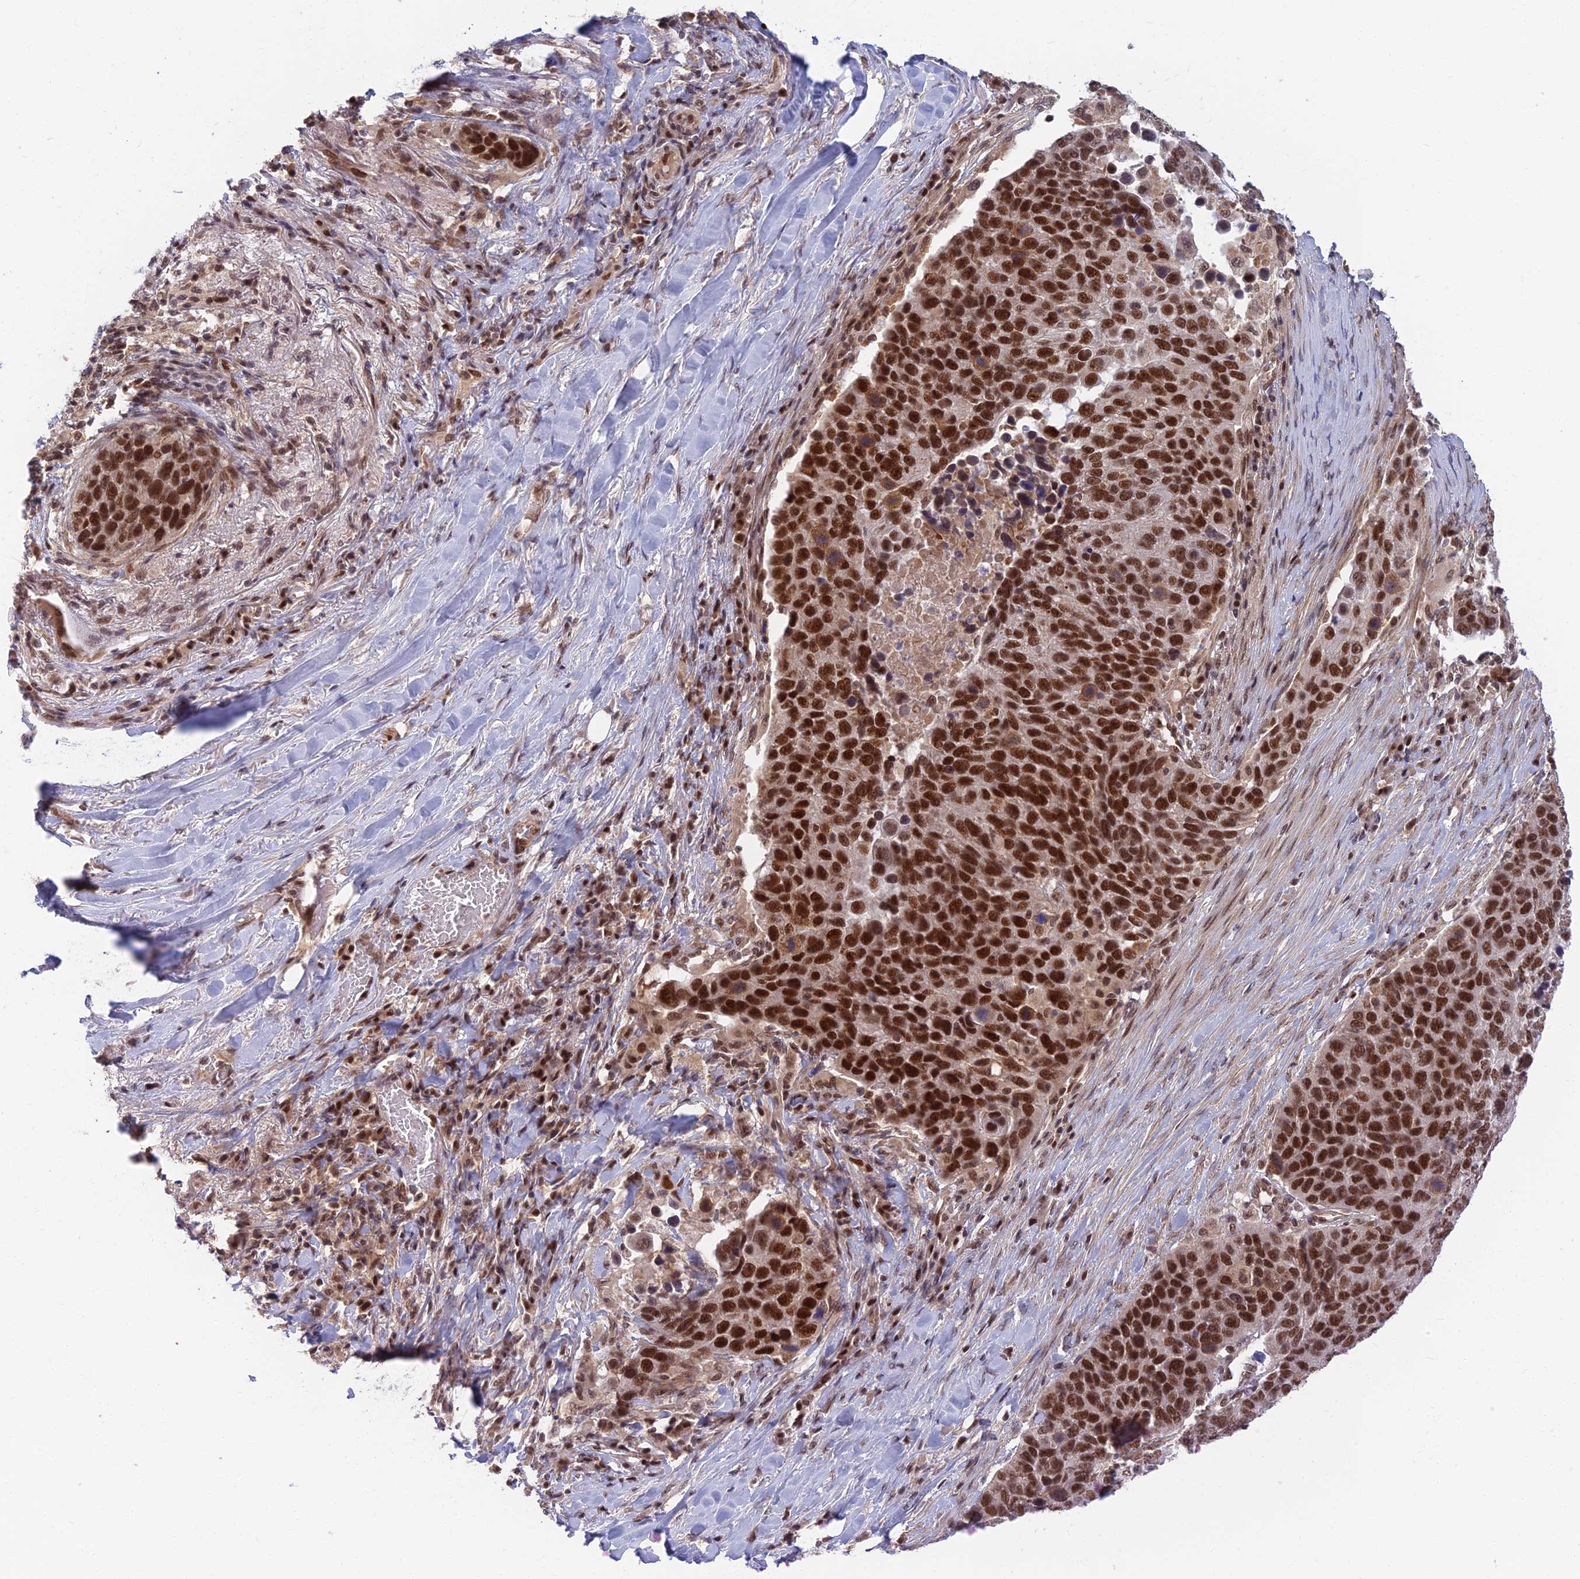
{"staining": {"intensity": "strong", "quantity": ">75%", "location": "nuclear"}, "tissue": "lung cancer", "cell_type": "Tumor cells", "image_type": "cancer", "snomed": [{"axis": "morphology", "description": "Normal tissue, NOS"}, {"axis": "morphology", "description": "Squamous cell carcinoma, NOS"}, {"axis": "topography", "description": "Lymph node"}, {"axis": "topography", "description": "Lung"}], "caption": "Human lung cancer (squamous cell carcinoma) stained for a protein (brown) demonstrates strong nuclear positive positivity in approximately >75% of tumor cells.", "gene": "TCEA2", "patient": {"sex": "male", "age": 66}}